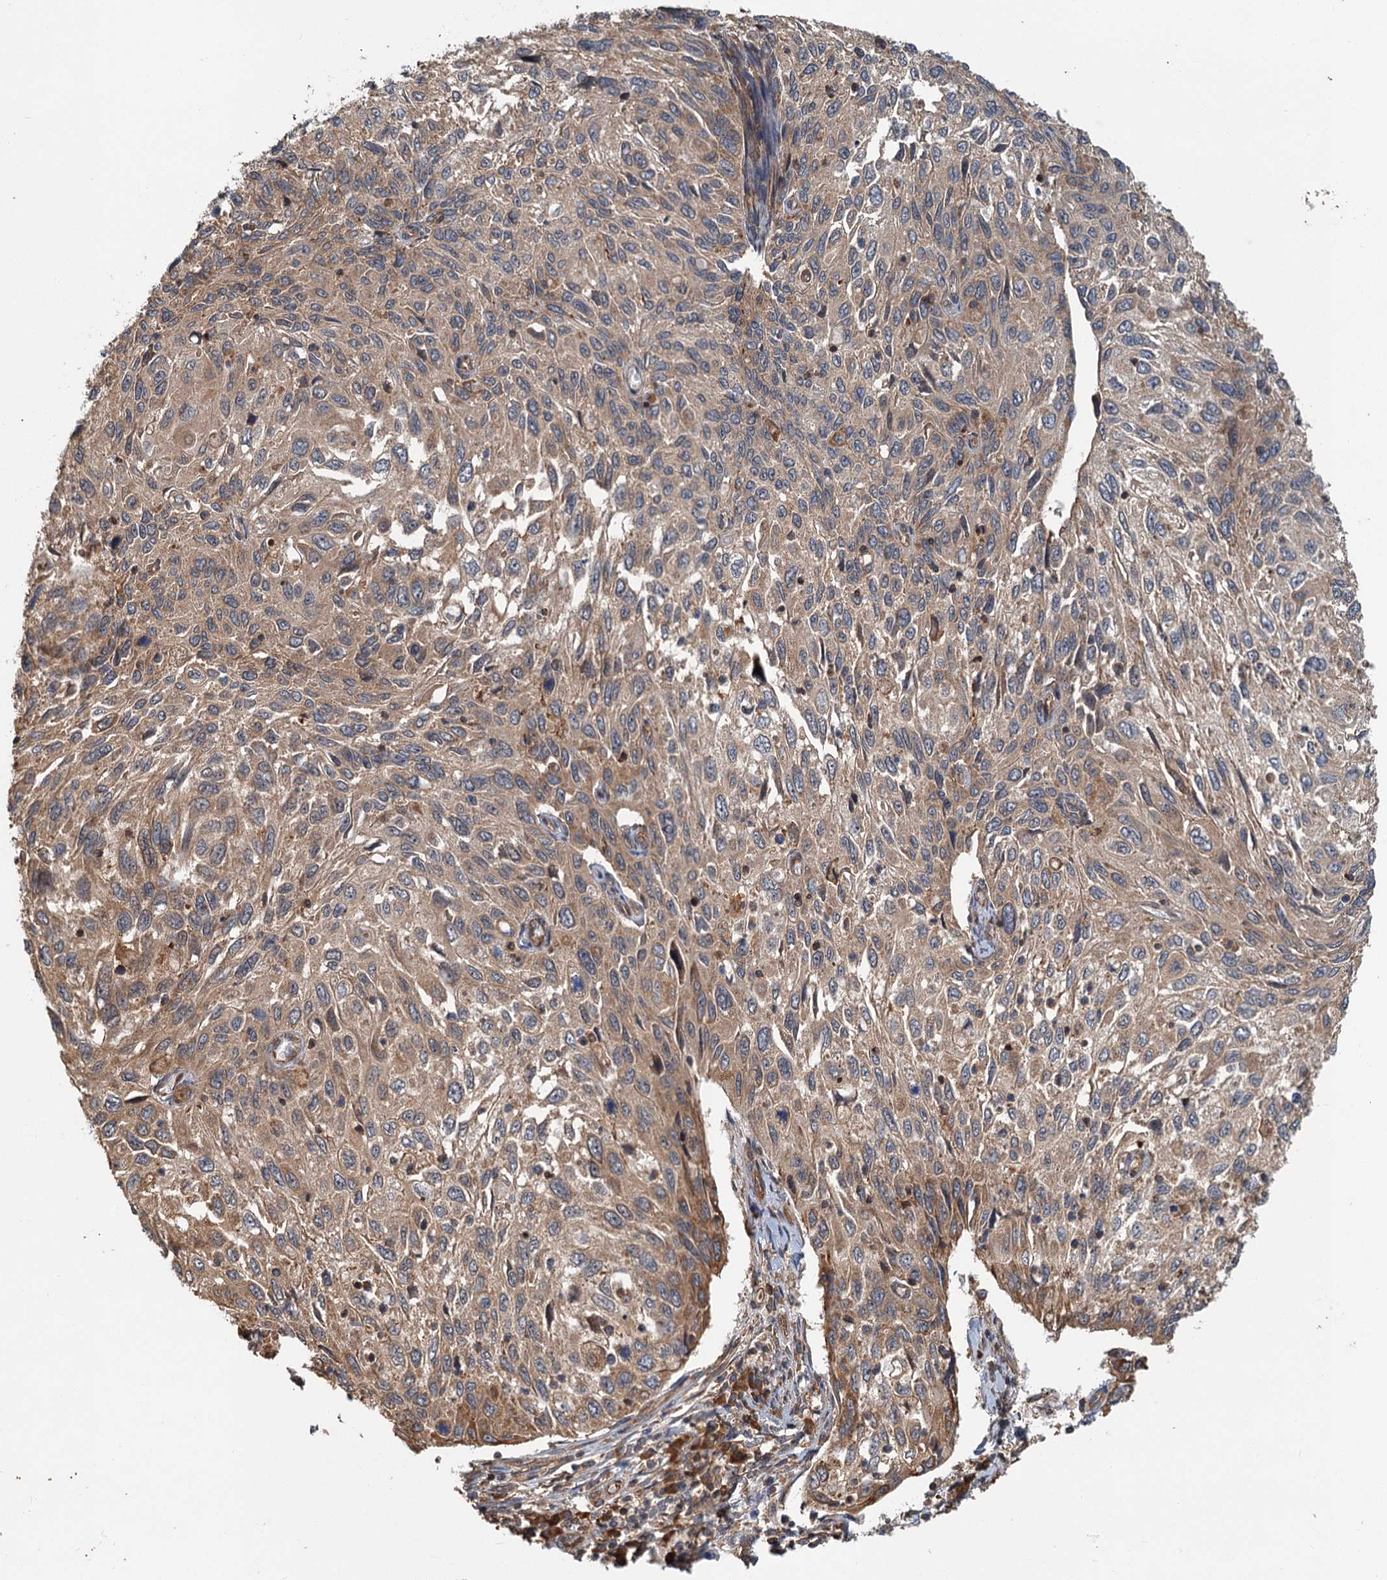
{"staining": {"intensity": "moderate", "quantity": "<25%", "location": "cytoplasmic/membranous"}, "tissue": "cervical cancer", "cell_type": "Tumor cells", "image_type": "cancer", "snomed": [{"axis": "morphology", "description": "Squamous cell carcinoma, NOS"}, {"axis": "topography", "description": "Cervix"}], "caption": "High-power microscopy captured an immunohistochemistry (IHC) photomicrograph of cervical squamous cell carcinoma, revealing moderate cytoplasmic/membranous positivity in approximately <25% of tumor cells.", "gene": "ZNF527", "patient": {"sex": "female", "age": 70}}